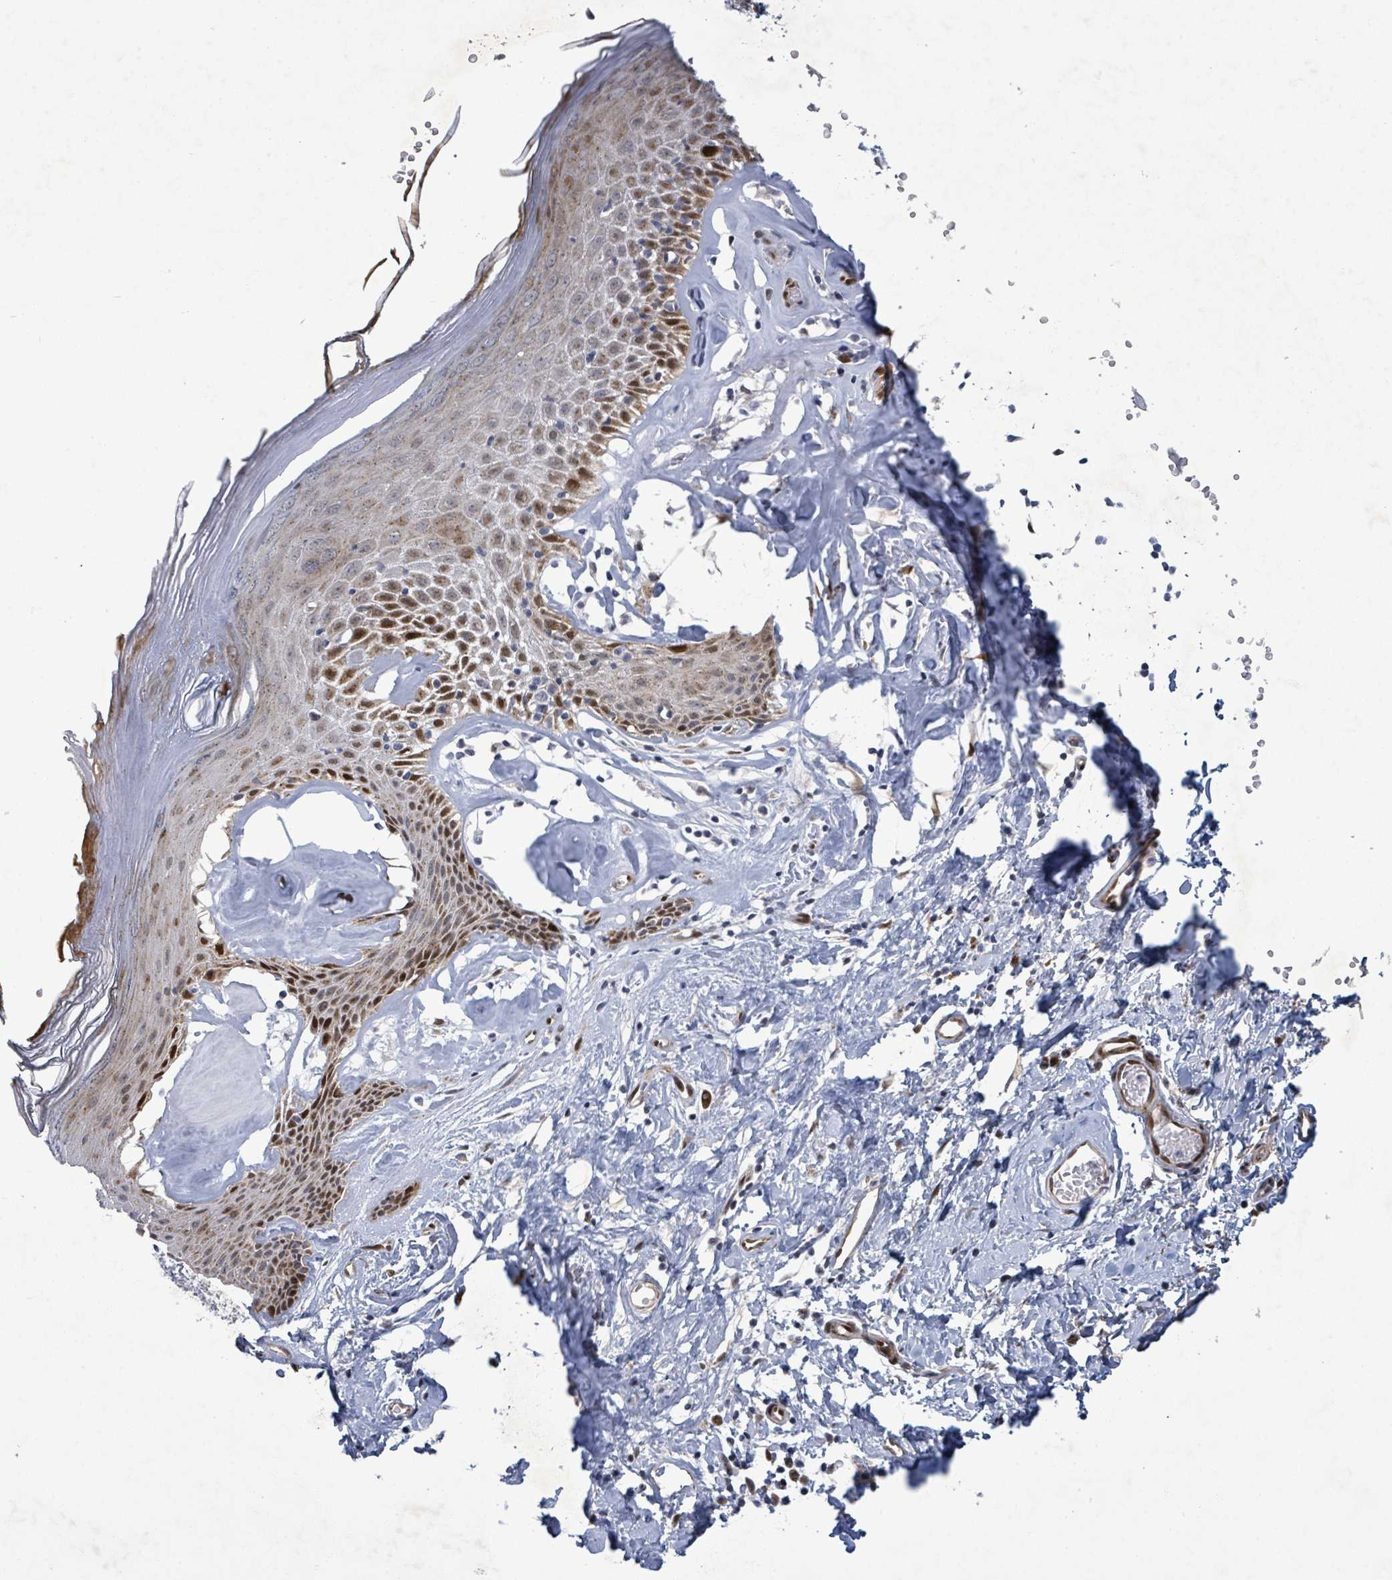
{"staining": {"intensity": "moderate", "quantity": "25%-75%", "location": "cytoplasmic/membranous,nuclear"}, "tissue": "skin", "cell_type": "Epidermal cells", "image_type": "normal", "snomed": [{"axis": "morphology", "description": "Normal tissue, NOS"}, {"axis": "morphology", "description": "Inflammation, NOS"}, {"axis": "topography", "description": "Vulva"}], "caption": "Unremarkable skin was stained to show a protein in brown. There is medium levels of moderate cytoplasmic/membranous,nuclear positivity in approximately 25%-75% of epidermal cells.", "gene": "TUSC1", "patient": {"sex": "female", "age": 86}}